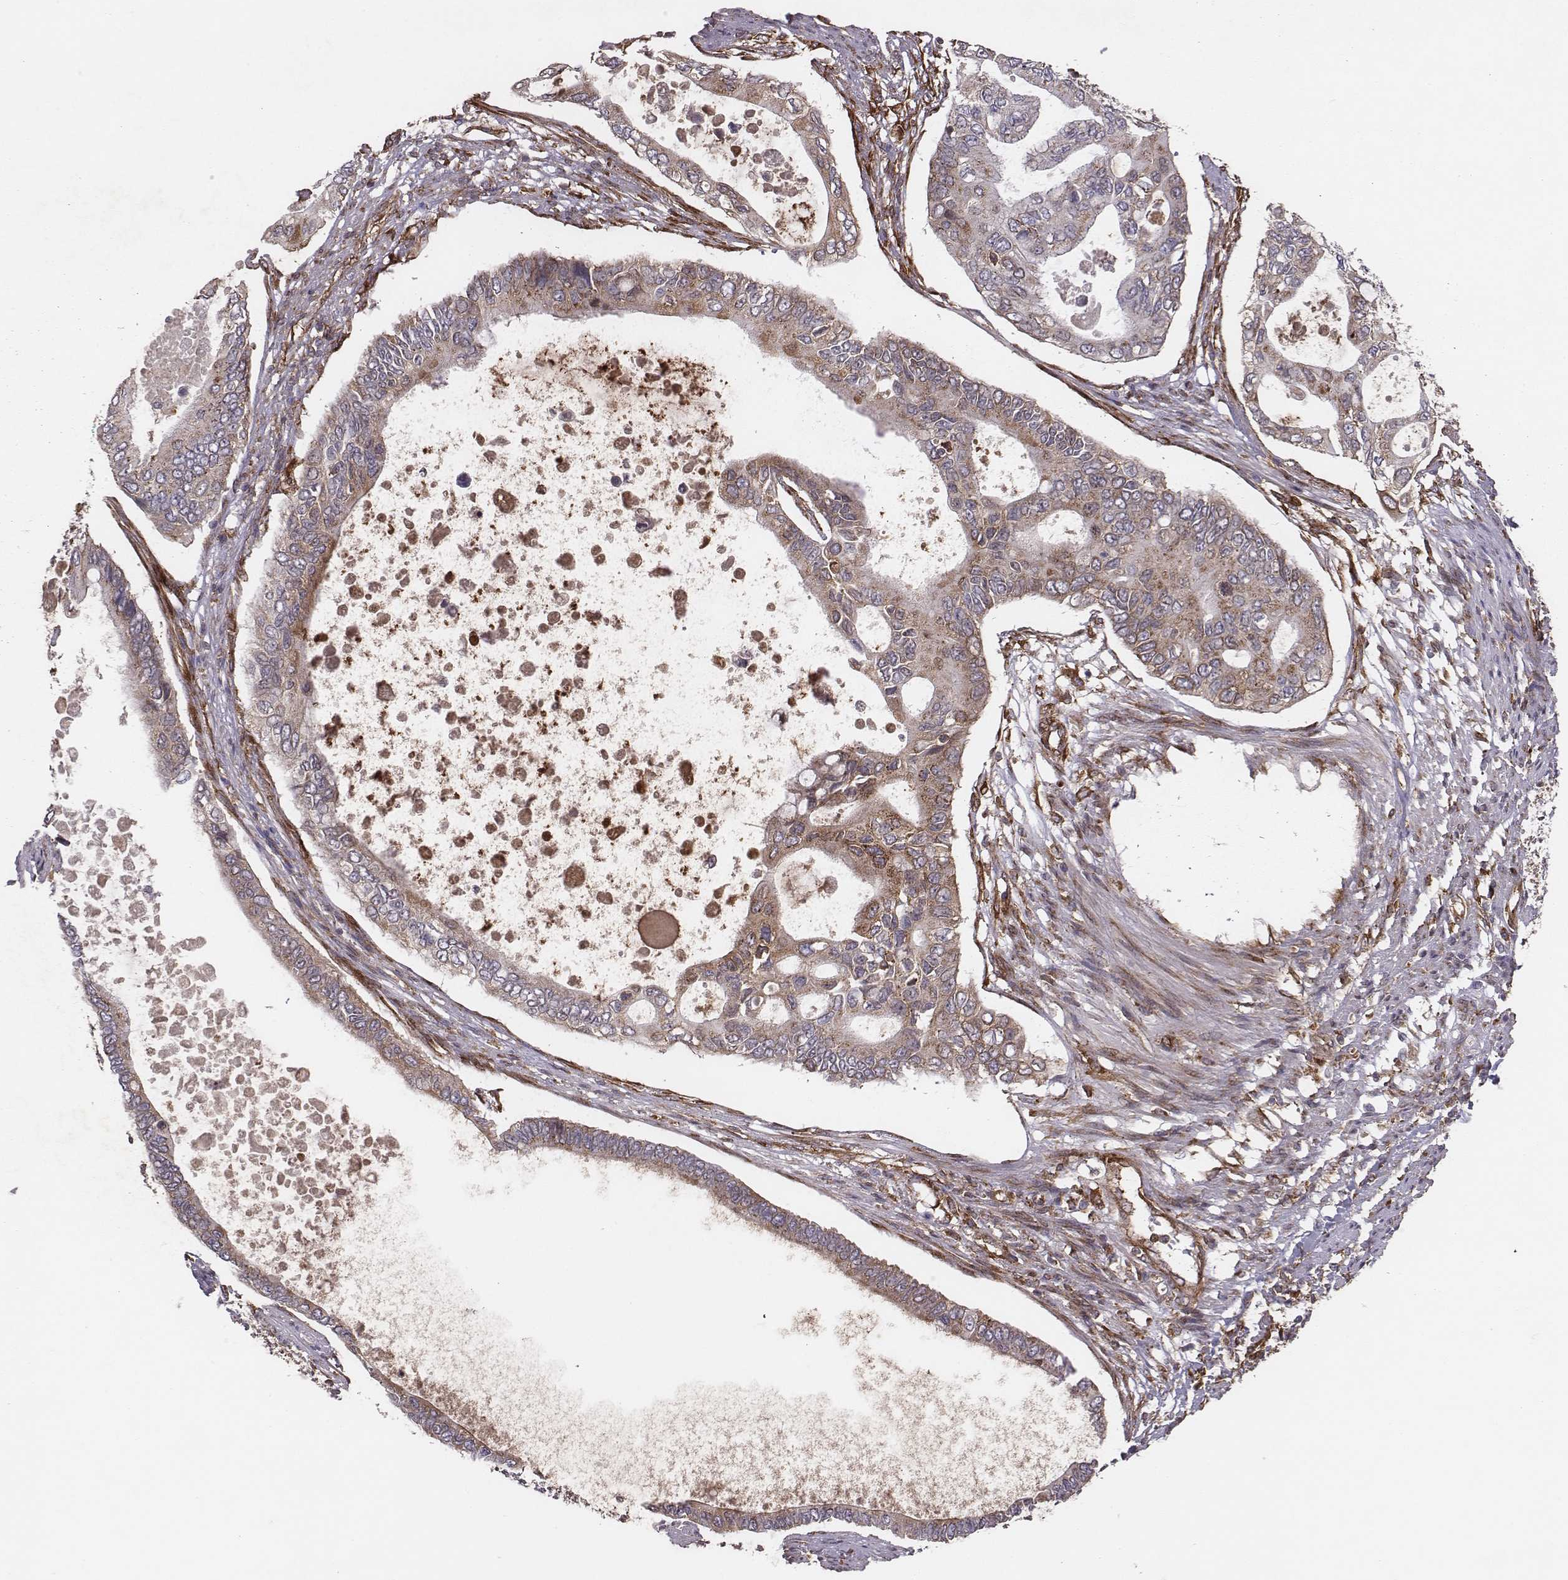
{"staining": {"intensity": "weak", "quantity": "25%-75%", "location": "cytoplasmic/membranous"}, "tissue": "pancreatic cancer", "cell_type": "Tumor cells", "image_type": "cancer", "snomed": [{"axis": "morphology", "description": "Adenocarcinoma, NOS"}, {"axis": "topography", "description": "Pancreas"}], "caption": "A photomicrograph of human adenocarcinoma (pancreatic) stained for a protein reveals weak cytoplasmic/membranous brown staining in tumor cells. Using DAB (brown) and hematoxylin (blue) stains, captured at high magnification using brightfield microscopy.", "gene": "TXLNA", "patient": {"sex": "female", "age": 63}}